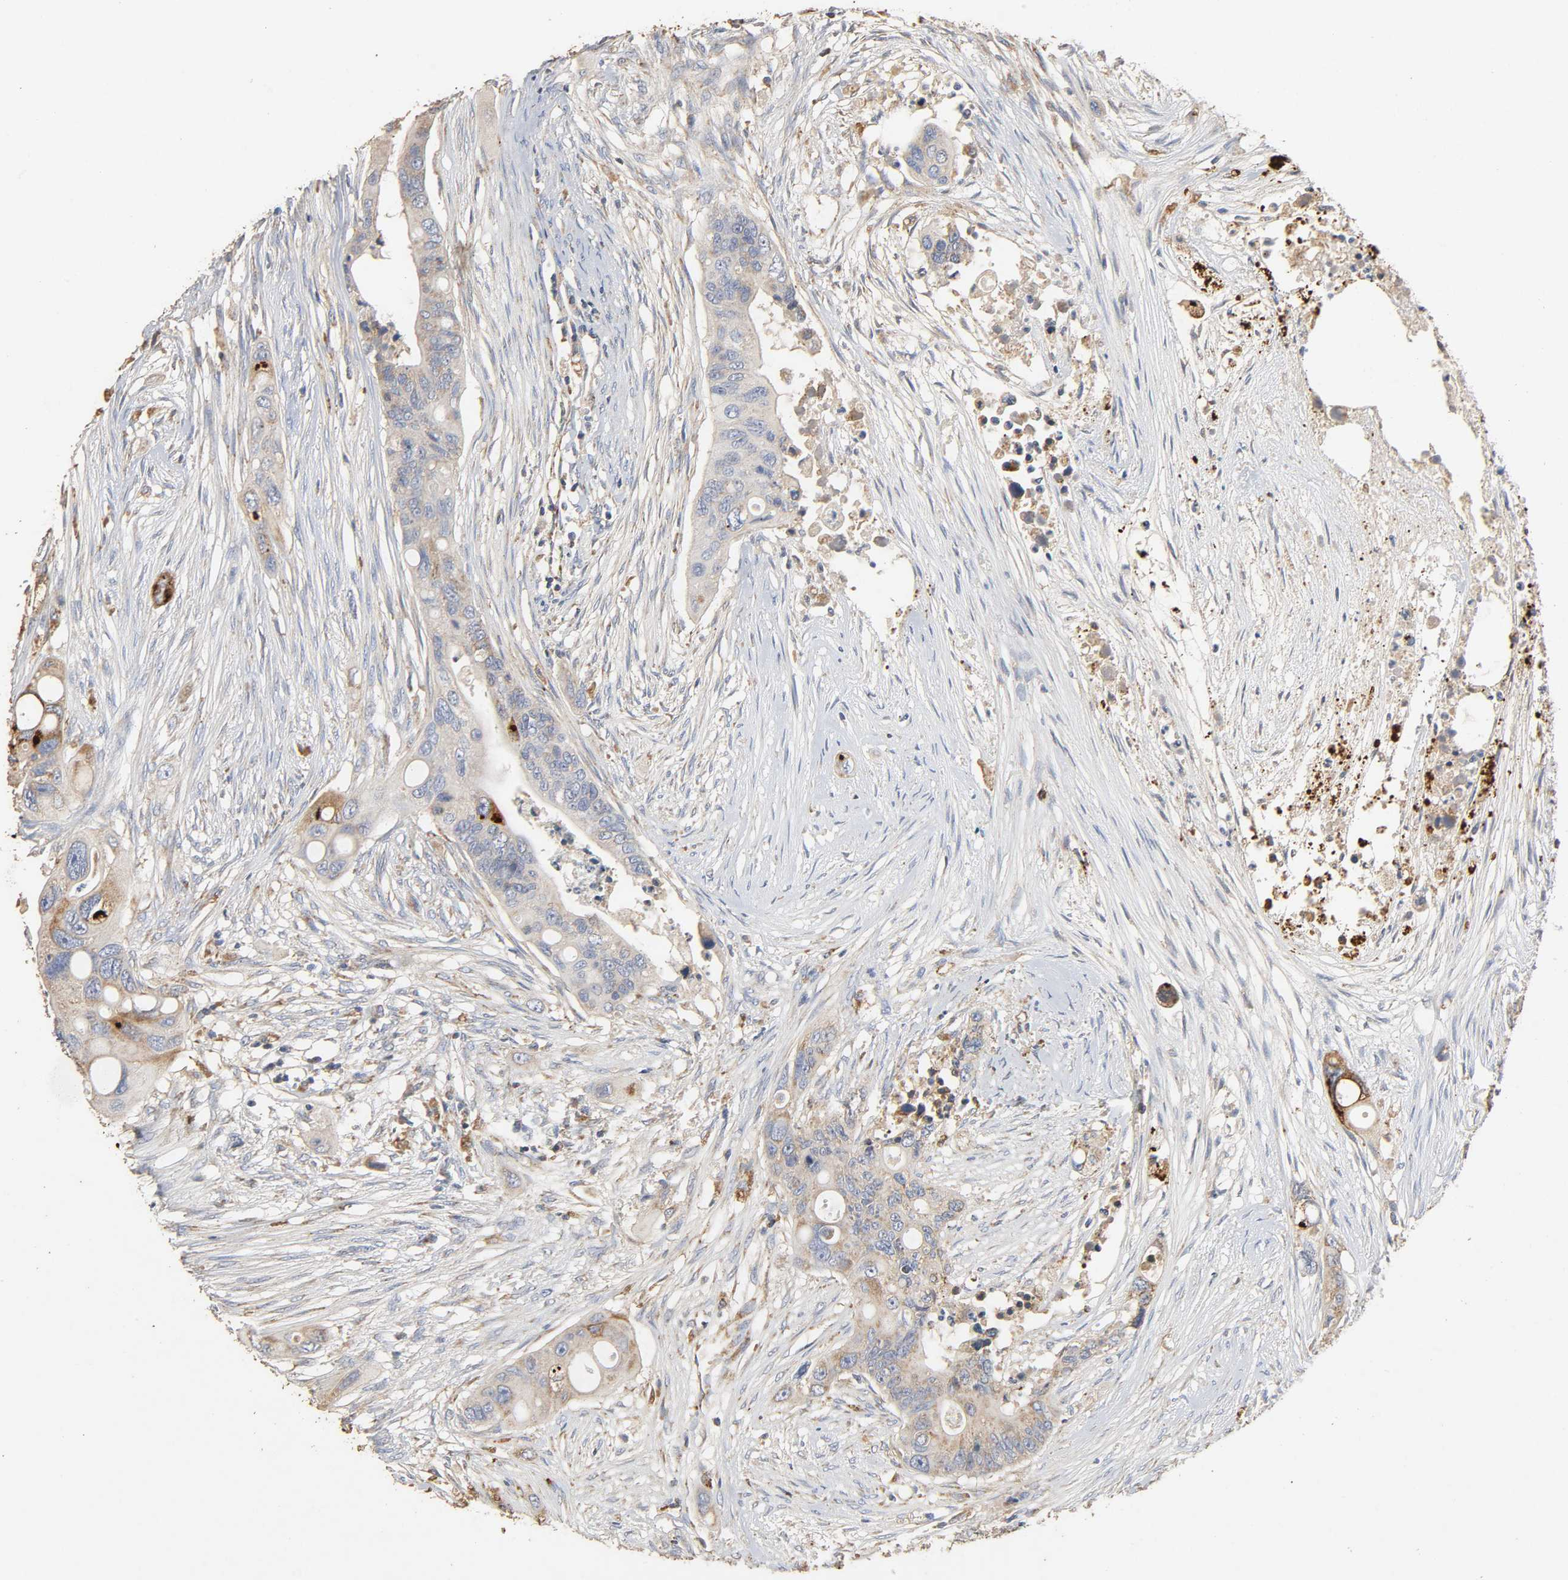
{"staining": {"intensity": "weak", "quantity": "25%-75%", "location": "cytoplasmic/membranous"}, "tissue": "colorectal cancer", "cell_type": "Tumor cells", "image_type": "cancer", "snomed": [{"axis": "morphology", "description": "Adenocarcinoma, NOS"}, {"axis": "topography", "description": "Colon"}], "caption": "IHC image of neoplastic tissue: colorectal adenocarcinoma stained using IHC exhibits low levels of weak protein expression localized specifically in the cytoplasmic/membranous of tumor cells, appearing as a cytoplasmic/membranous brown color.", "gene": "NDUFS3", "patient": {"sex": "female", "age": 57}}